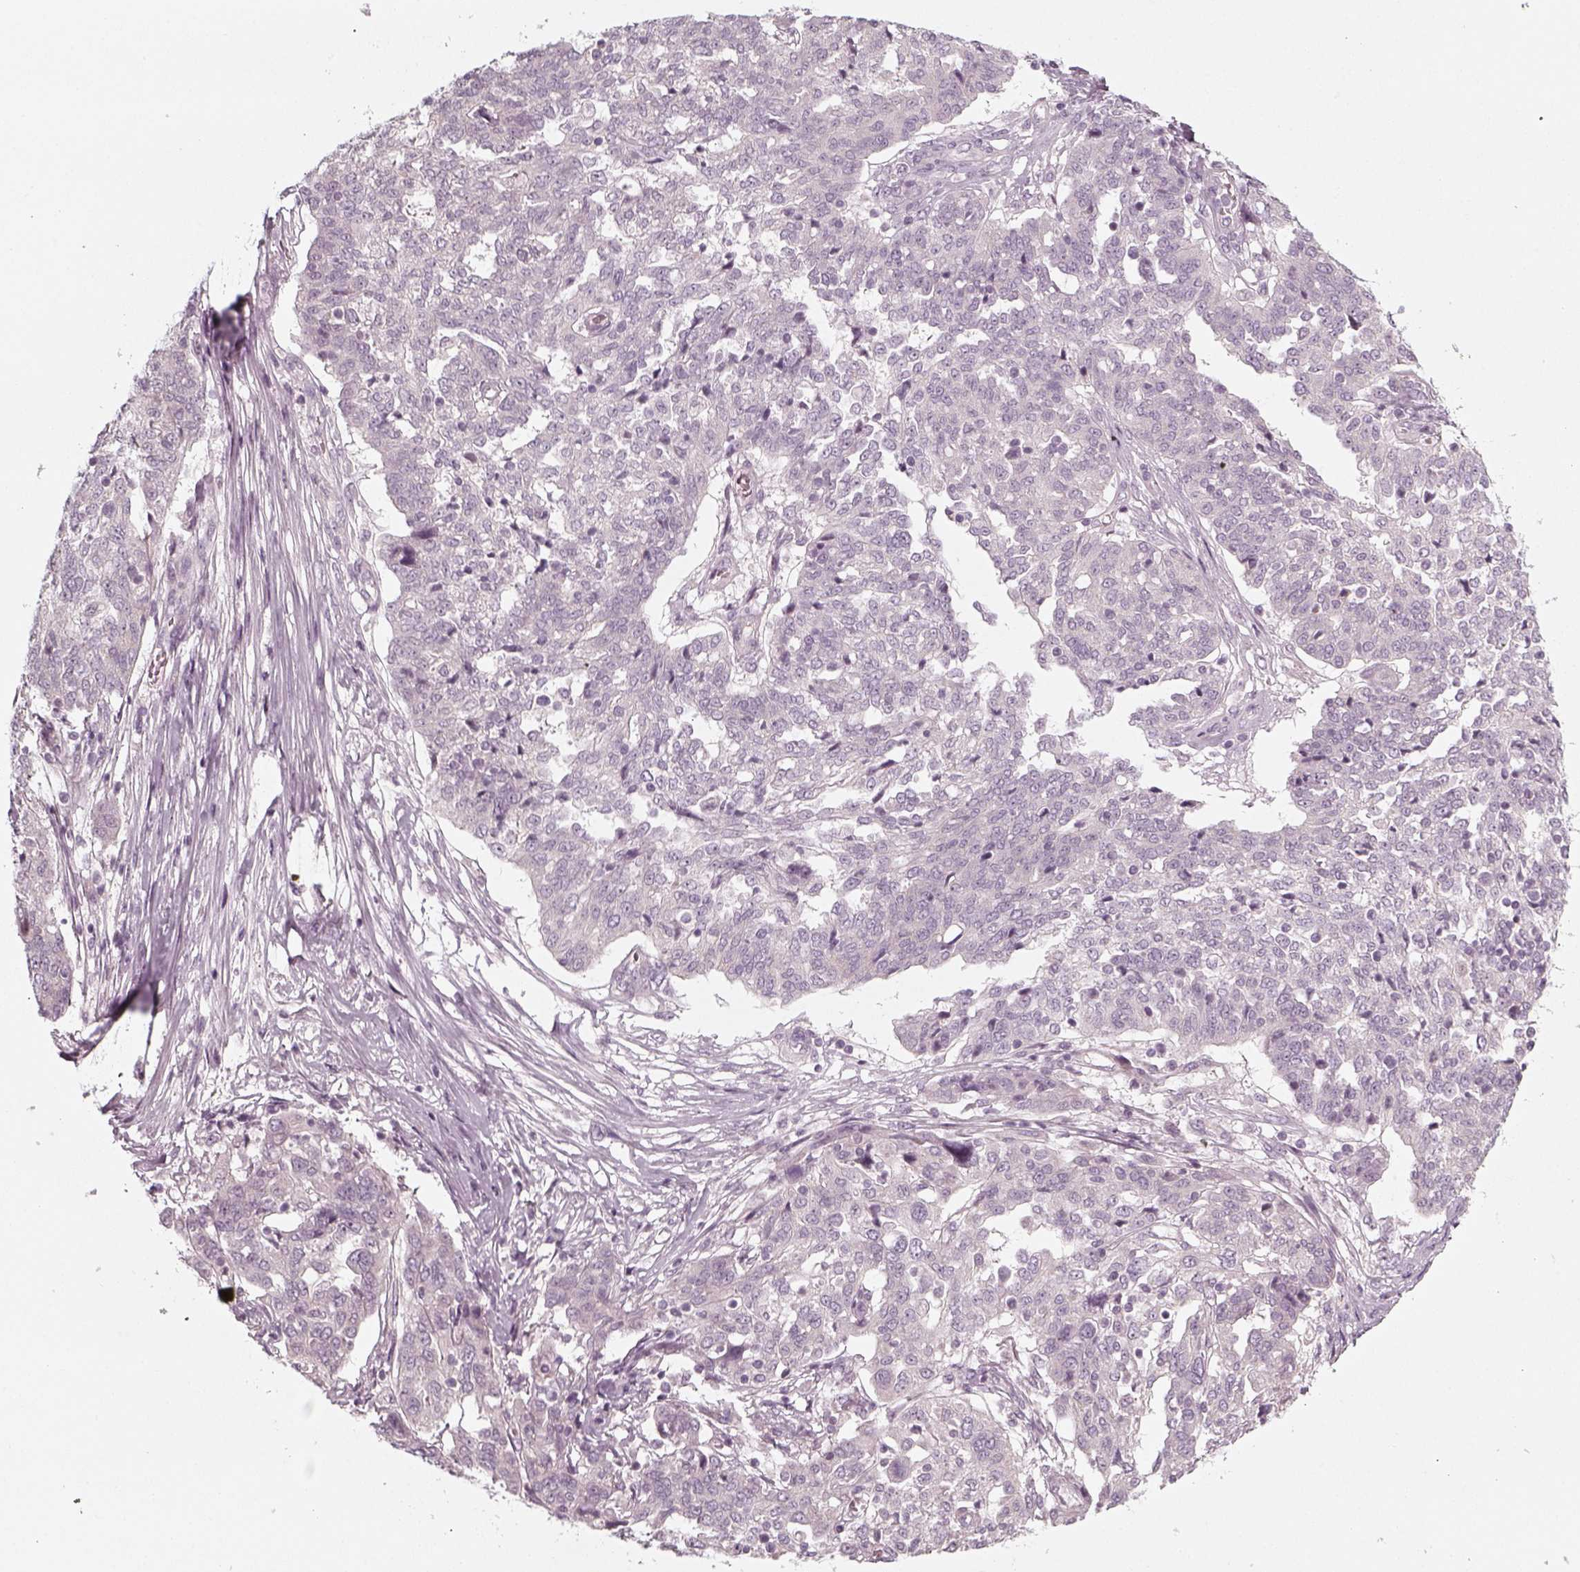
{"staining": {"intensity": "negative", "quantity": "none", "location": "none"}, "tissue": "ovarian cancer", "cell_type": "Tumor cells", "image_type": "cancer", "snomed": [{"axis": "morphology", "description": "Cystadenocarcinoma, serous, NOS"}, {"axis": "topography", "description": "Ovary"}], "caption": "Immunohistochemical staining of human ovarian cancer (serous cystadenocarcinoma) reveals no significant positivity in tumor cells. (Immunohistochemistry (ihc), brightfield microscopy, high magnification).", "gene": "PNMT", "patient": {"sex": "female", "age": 67}}